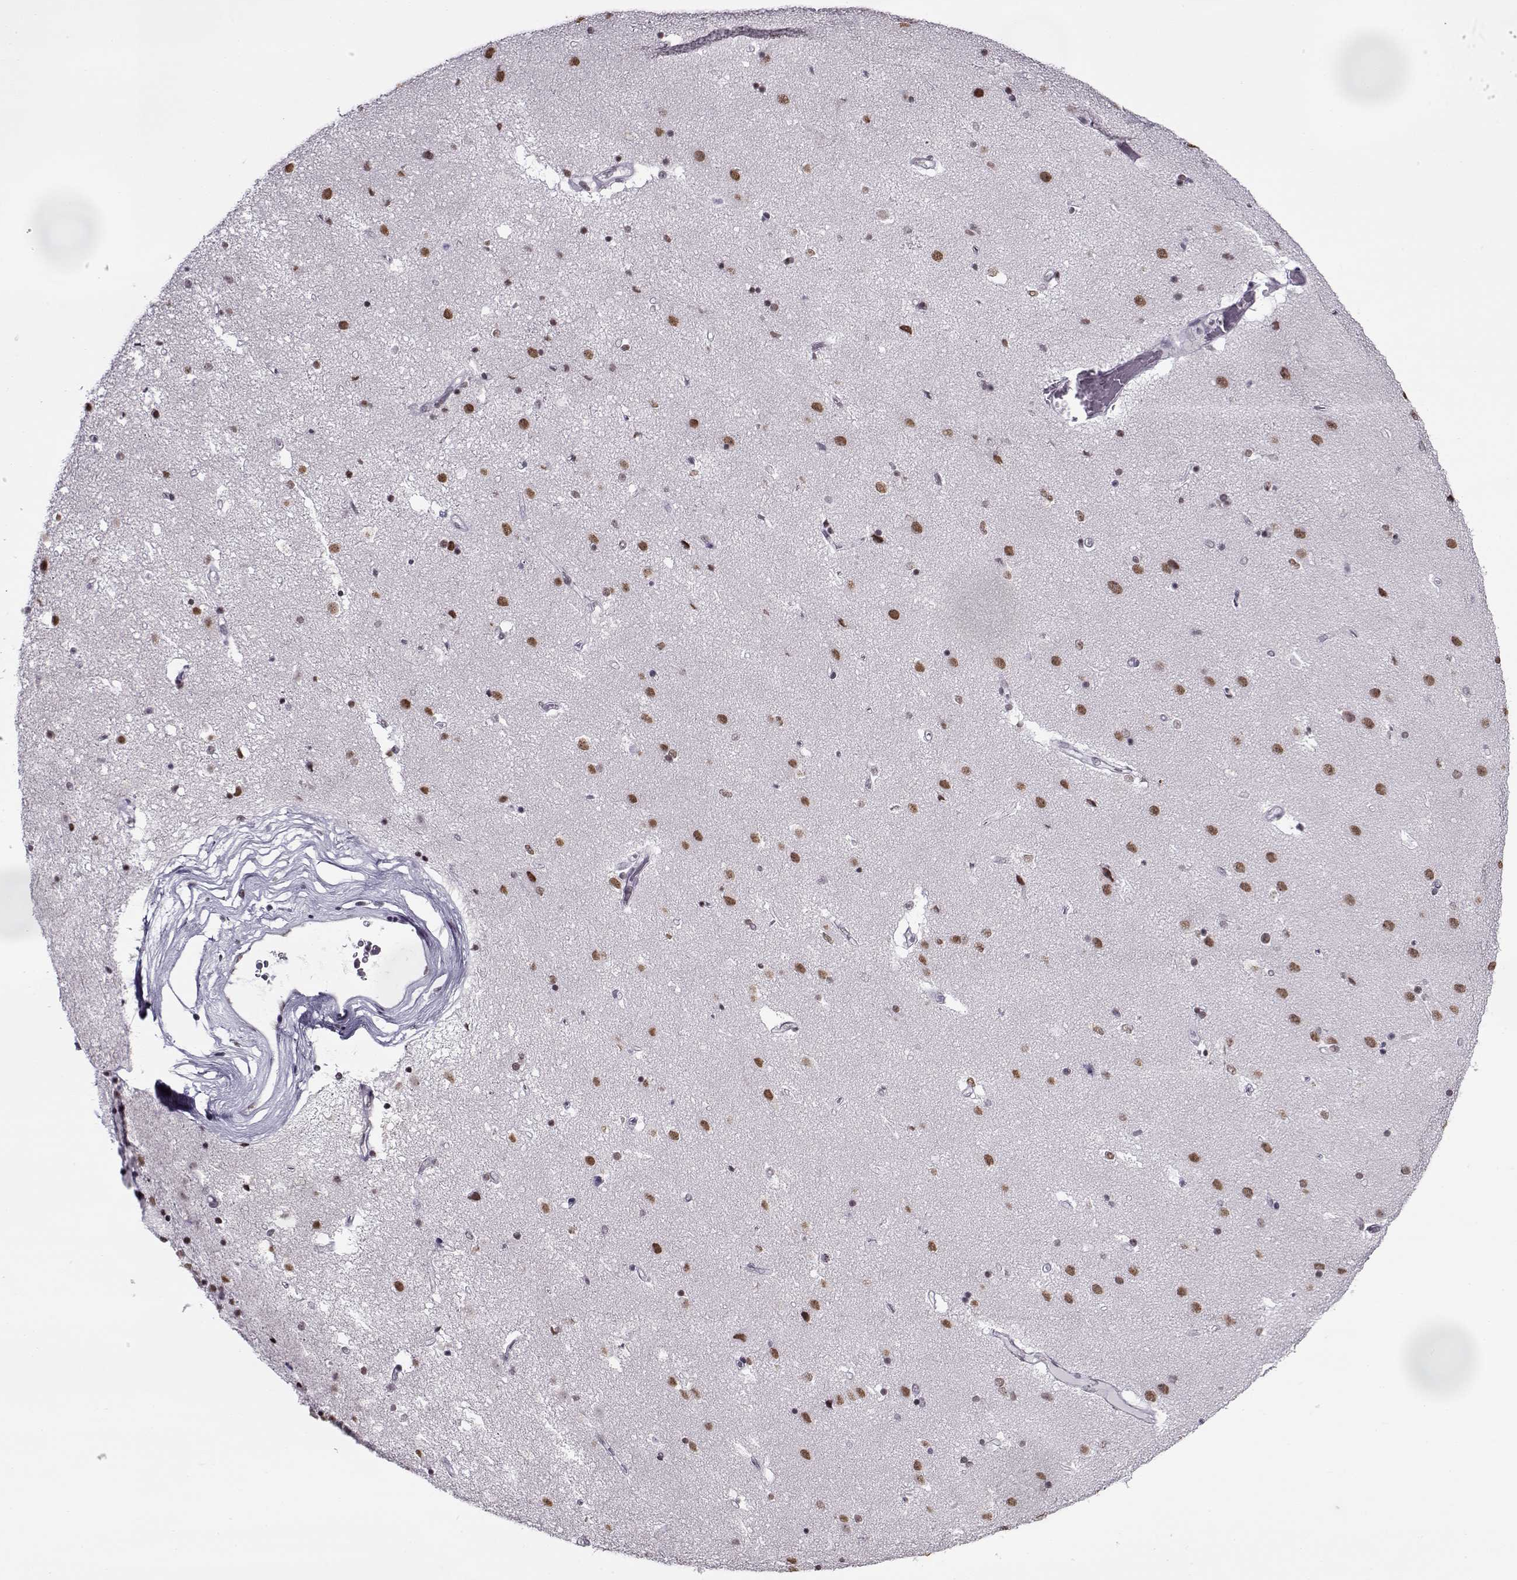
{"staining": {"intensity": "negative", "quantity": "none", "location": "none"}, "tissue": "caudate", "cell_type": "Glial cells", "image_type": "normal", "snomed": [{"axis": "morphology", "description": "Normal tissue, NOS"}, {"axis": "topography", "description": "Lateral ventricle wall"}], "caption": "Caudate stained for a protein using IHC reveals no positivity glial cells.", "gene": "PRMT8", "patient": {"sex": "female", "age": 71}}